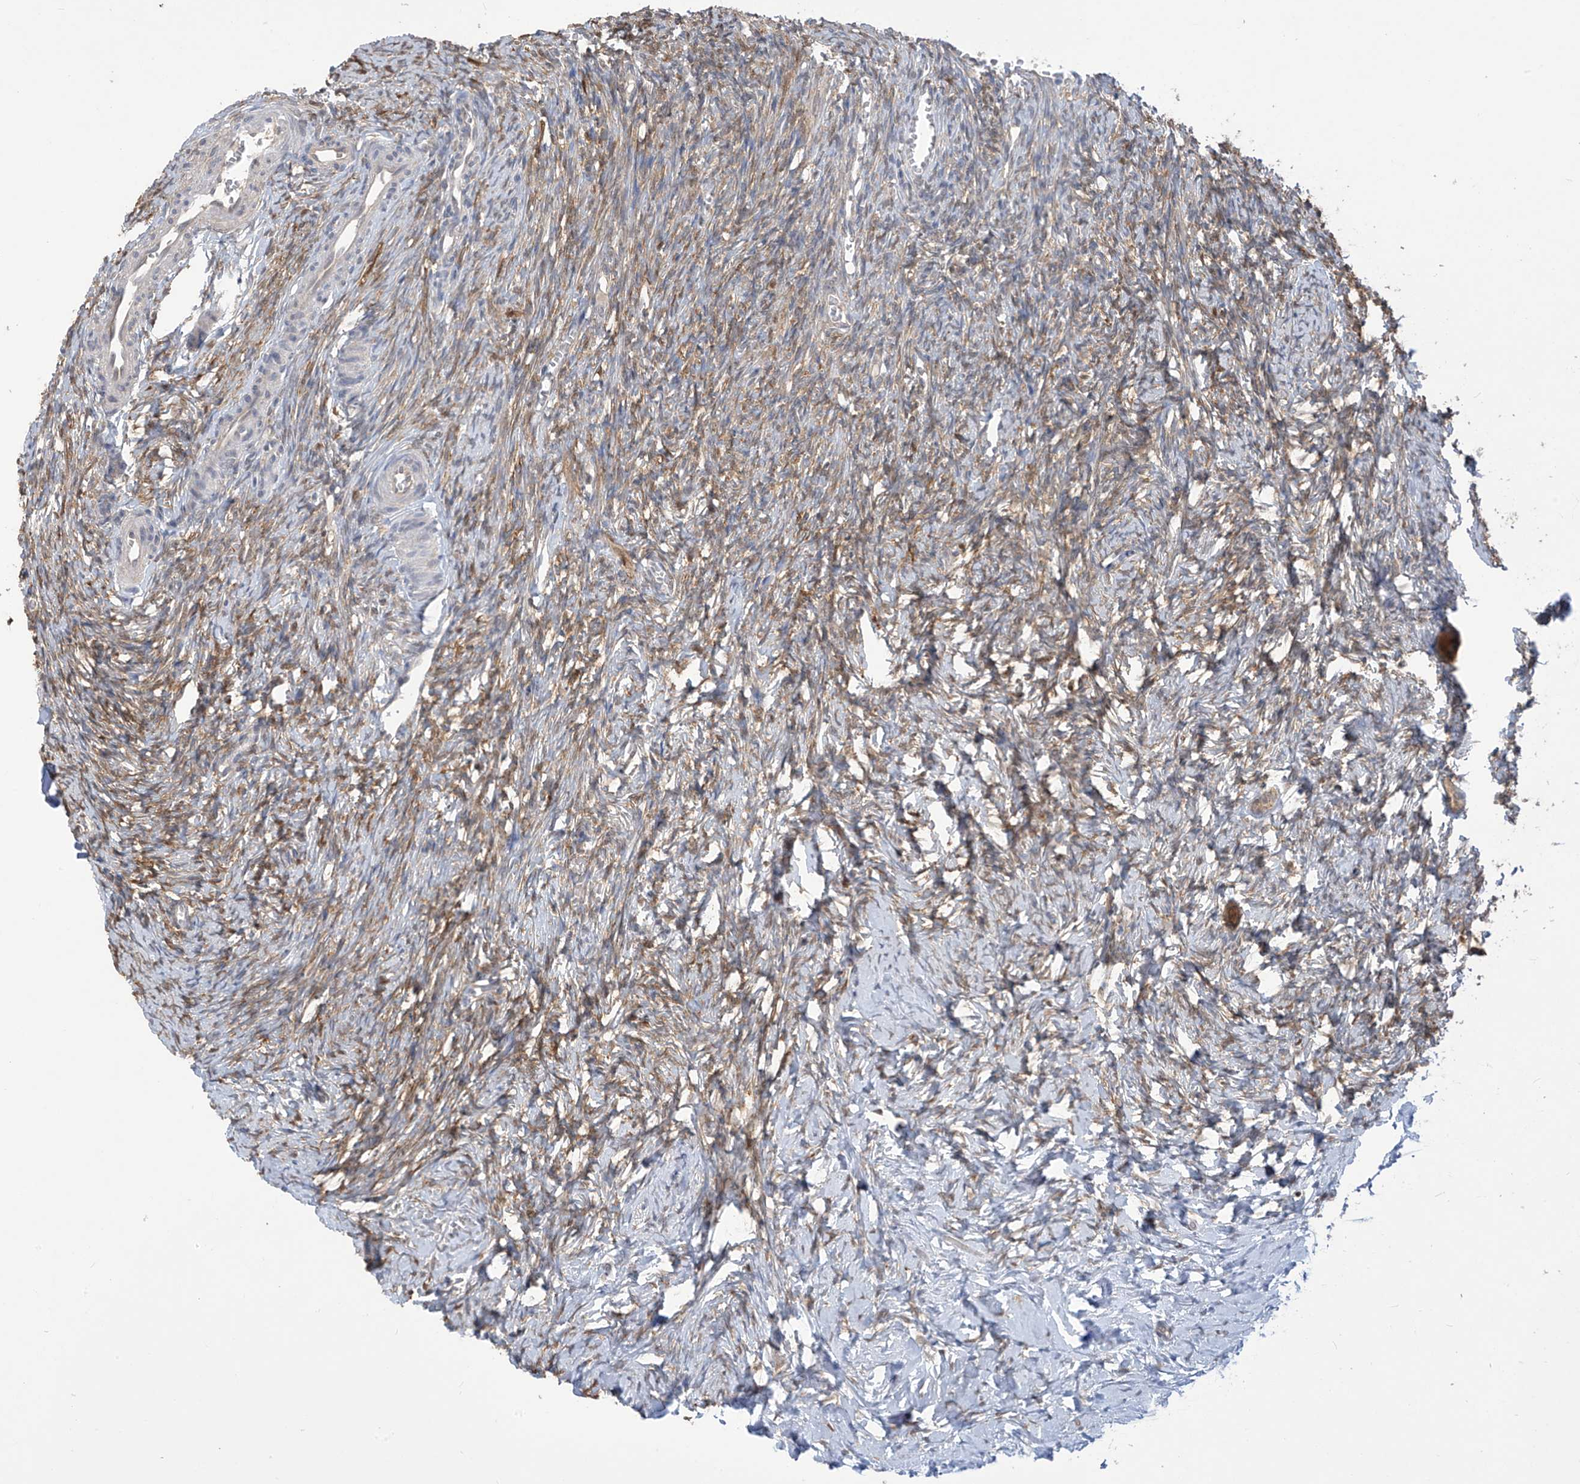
{"staining": {"intensity": "moderate", "quantity": "25%-75%", "location": "cytoplasmic/membranous,nuclear"}, "tissue": "ovary", "cell_type": "Ovarian stroma cells", "image_type": "normal", "snomed": [{"axis": "morphology", "description": "Normal tissue, NOS"}, {"axis": "topography", "description": "Ovary"}], "caption": "Protein analysis of unremarkable ovary exhibits moderate cytoplasmic/membranous,nuclear expression in about 25%-75% of ovarian stroma cells.", "gene": "IDH1", "patient": {"sex": "female", "age": 27}}